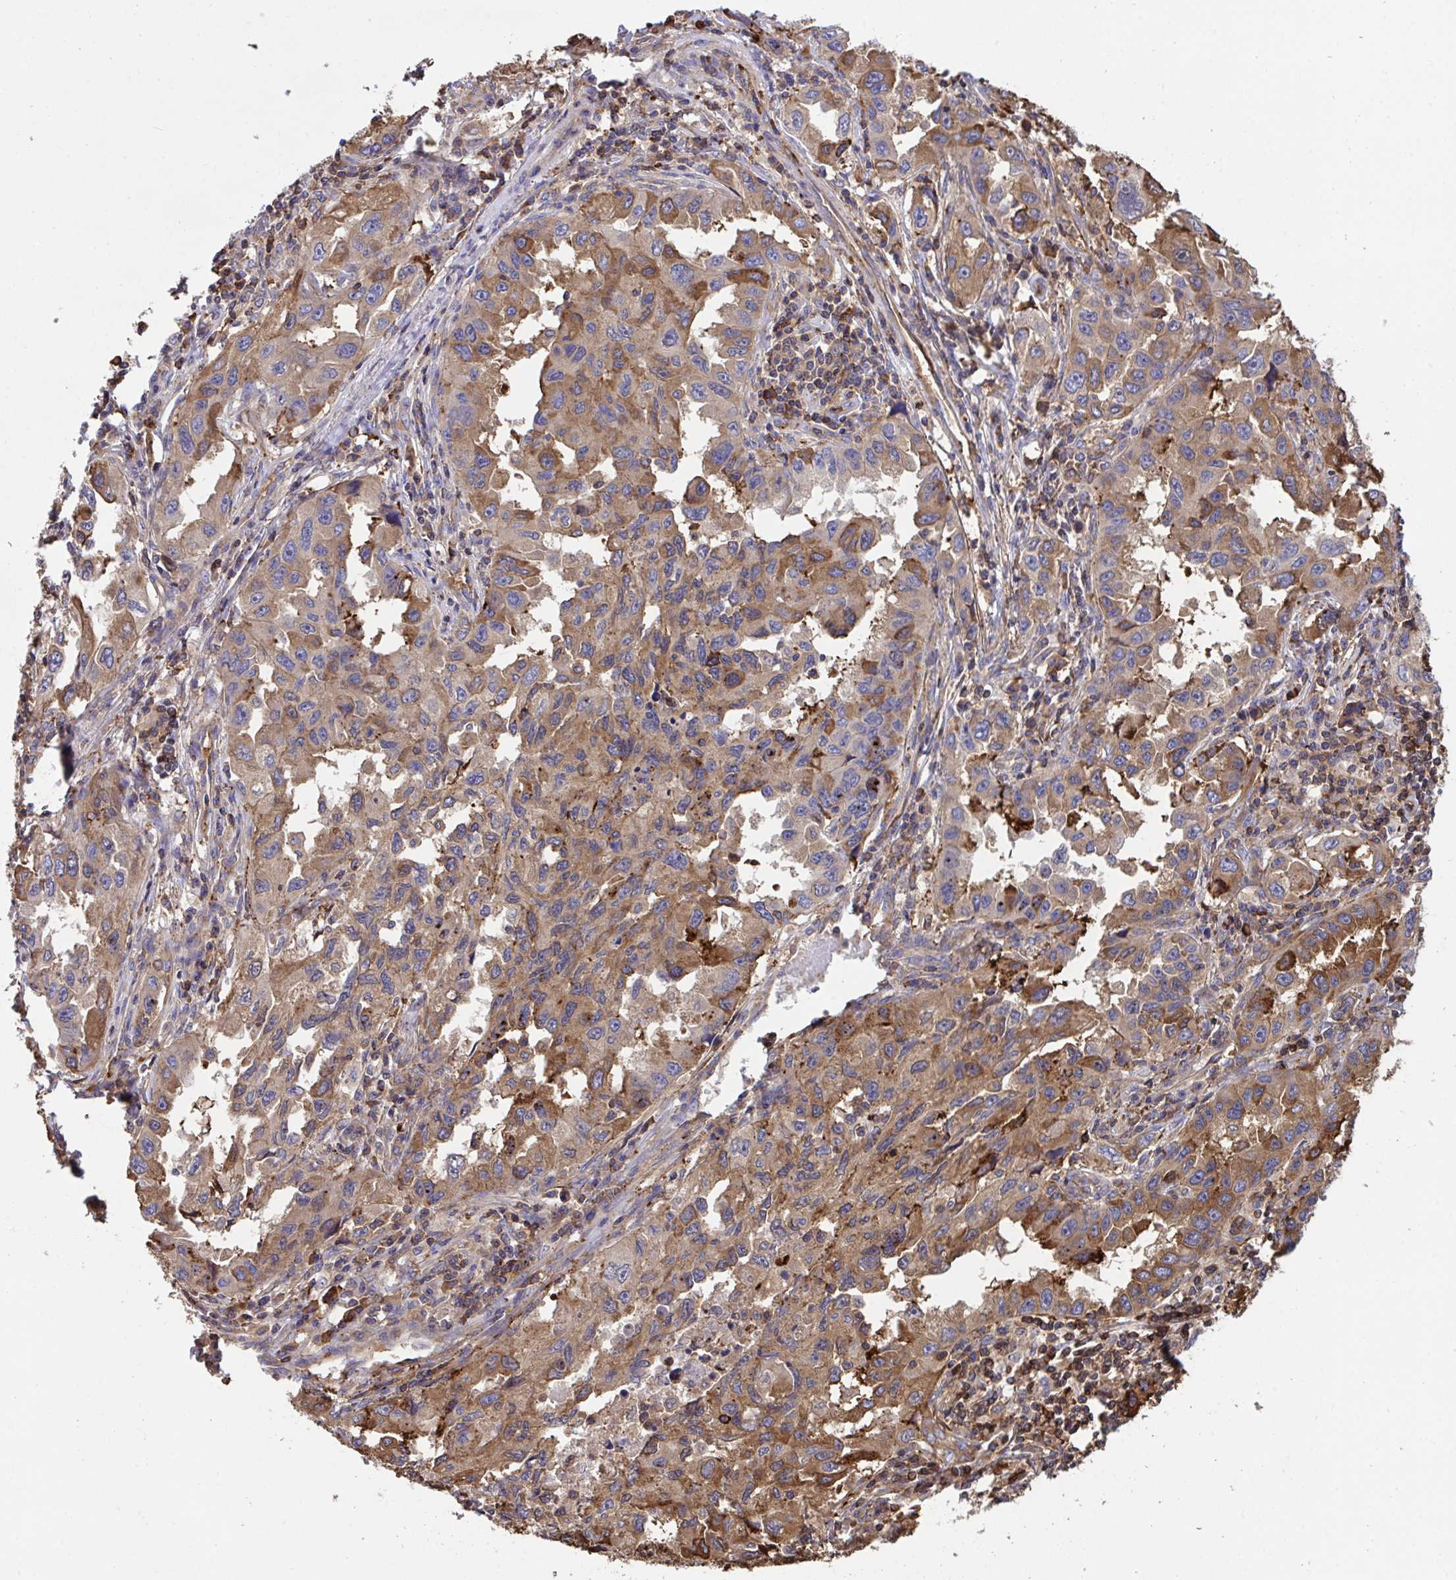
{"staining": {"intensity": "moderate", "quantity": ">75%", "location": "cytoplasmic/membranous"}, "tissue": "lung cancer", "cell_type": "Tumor cells", "image_type": "cancer", "snomed": [{"axis": "morphology", "description": "Adenocarcinoma, NOS"}, {"axis": "topography", "description": "Lung"}], "caption": "Adenocarcinoma (lung) tissue shows moderate cytoplasmic/membranous expression in about >75% of tumor cells The staining was performed using DAB, with brown indicating positive protein expression. Nuclei are stained blue with hematoxylin.", "gene": "PPIH", "patient": {"sex": "female", "age": 73}}